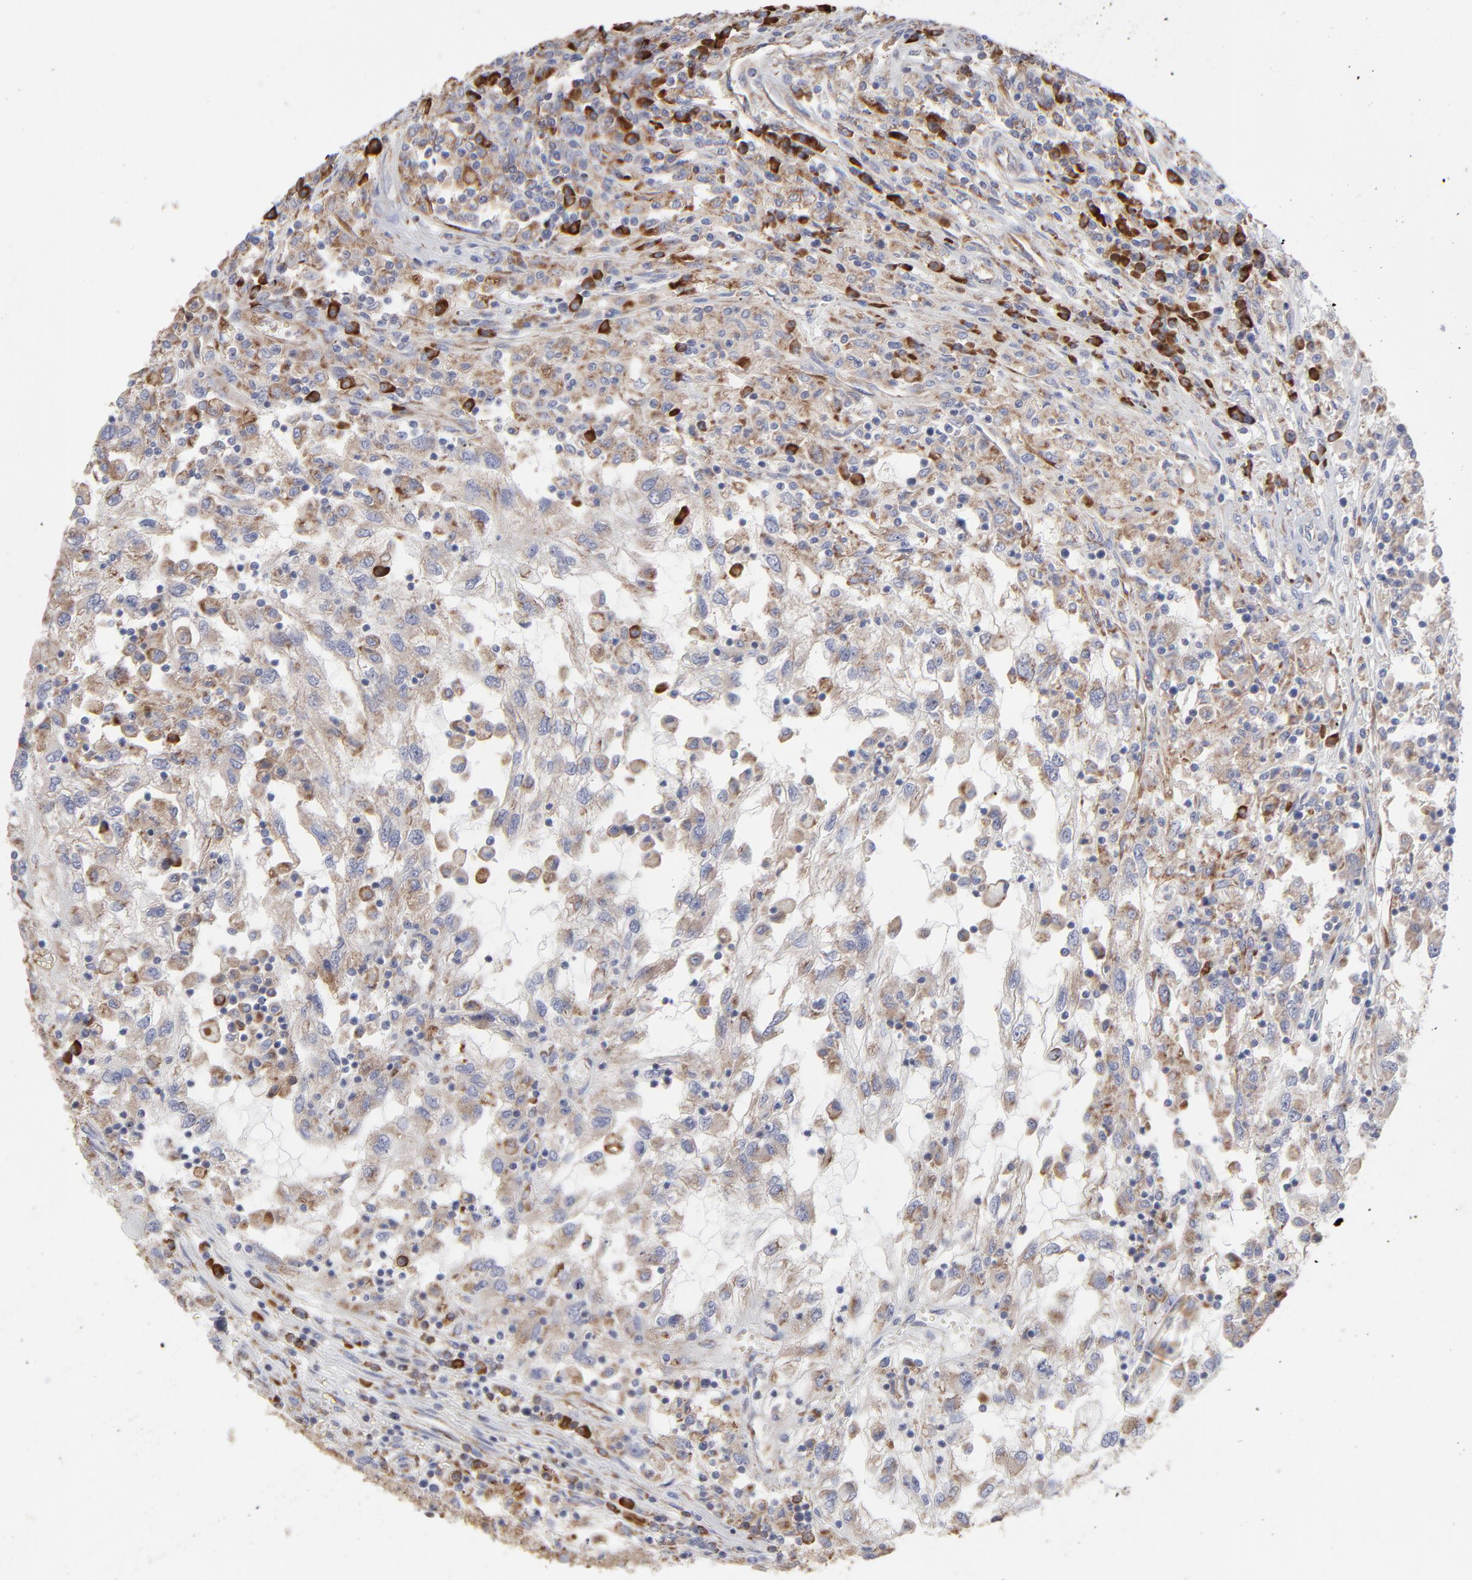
{"staining": {"intensity": "weak", "quantity": ">75%", "location": "cytoplasmic/membranous"}, "tissue": "renal cancer", "cell_type": "Tumor cells", "image_type": "cancer", "snomed": [{"axis": "morphology", "description": "Normal tissue, NOS"}, {"axis": "morphology", "description": "Adenocarcinoma, NOS"}, {"axis": "topography", "description": "Kidney"}], "caption": "Human renal cancer (adenocarcinoma) stained with a brown dye shows weak cytoplasmic/membranous positive staining in about >75% of tumor cells.", "gene": "RPL3", "patient": {"sex": "male", "age": 71}}